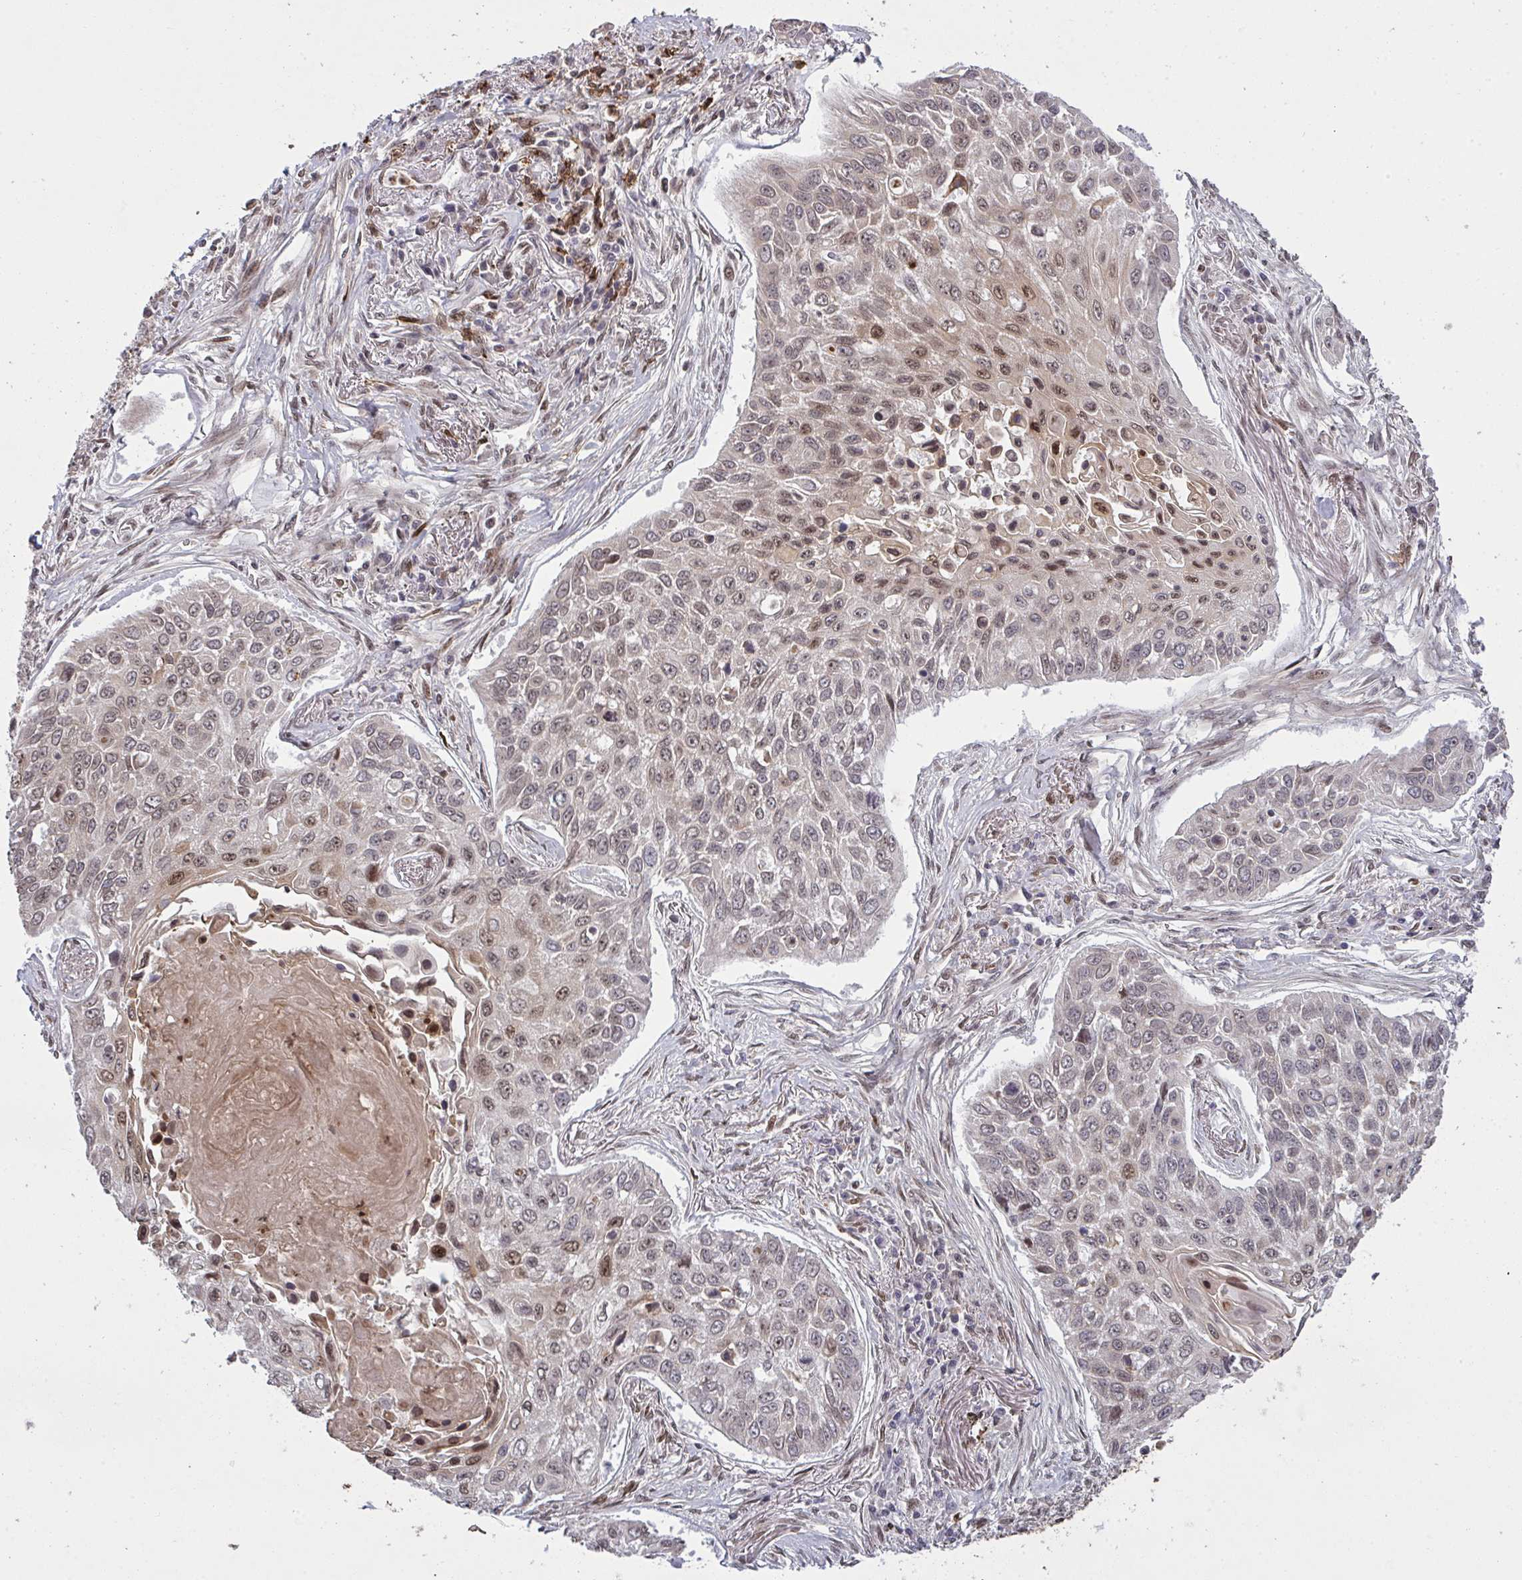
{"staining": {"intensity": "moderate", "quantity": "<25%", "location": "nuclear"}, "tissue": "lung cancer", "cell_type": "Tumor cells", "image_type": "cancer", "snomed": [{"axis": "morphology", "description": "Squamous cell carcinoma, NOS"}, {"axis": "topography", "description": "Lung"}], "caption": "Lung cancer was stained to show a protein in brown. There is low levels of moderate nuclear positivity in approximately <25% of tumor cells.", "gene": "UXT", "patient": {"sex": "male", "age": 75}}